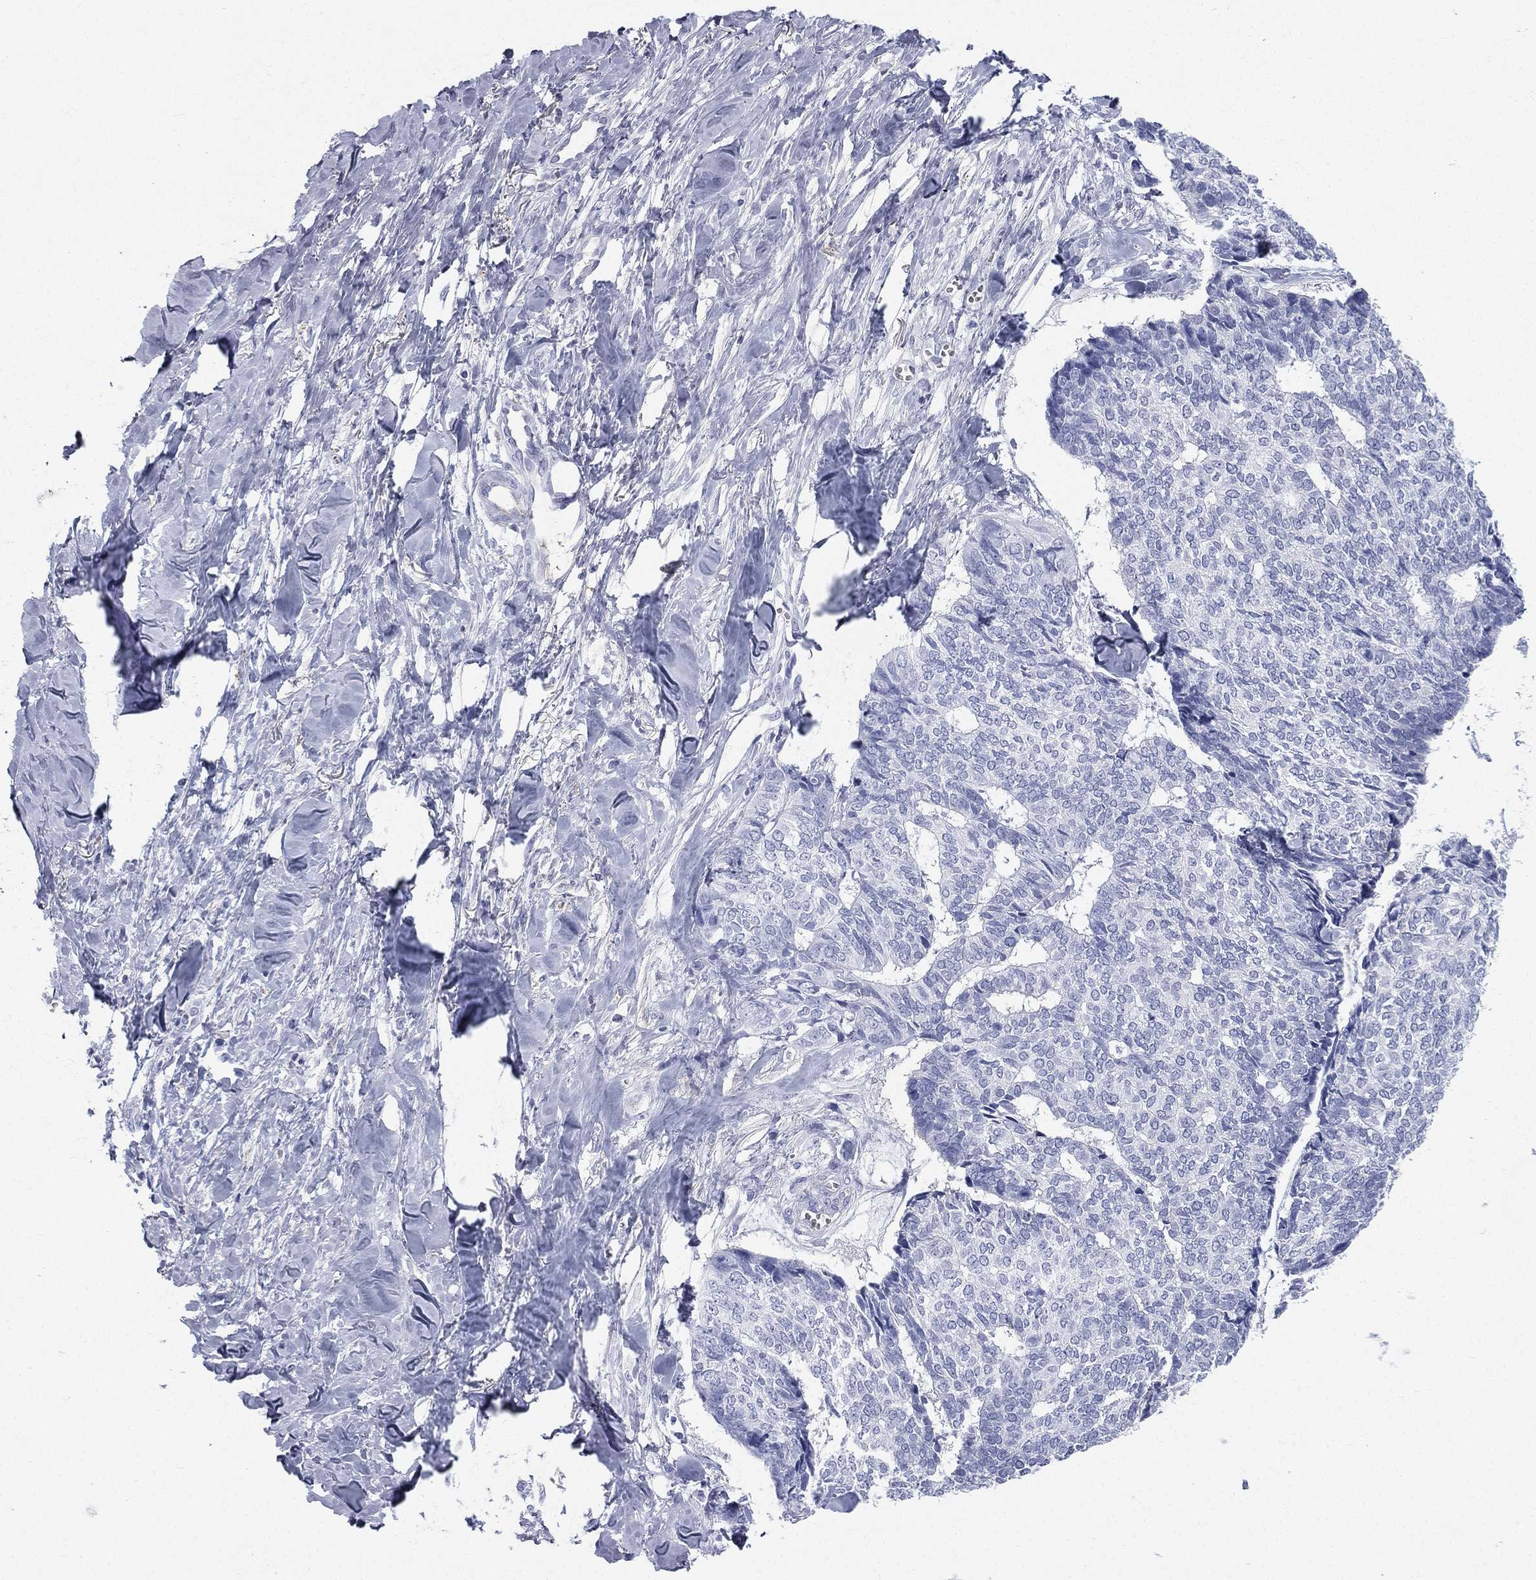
{"staining": {"intensity": "negative", "quantity": "none", "location": "none"}, "tissue": "skin cancer", "cell_type": "Tumor cells", "image_type": "cancer", "snomed": [{"axis": "morphology", "description": "Basal cell carcinoma"}, {"axis": "topography", "description": "Skin"}], "caption": "Immunohistochemistry (IHC) of human basal cell carcinoma (skin) reveals no staining in tumor cells.", "gene": "HP", "patient": {"sex": "male", "age": 86}}